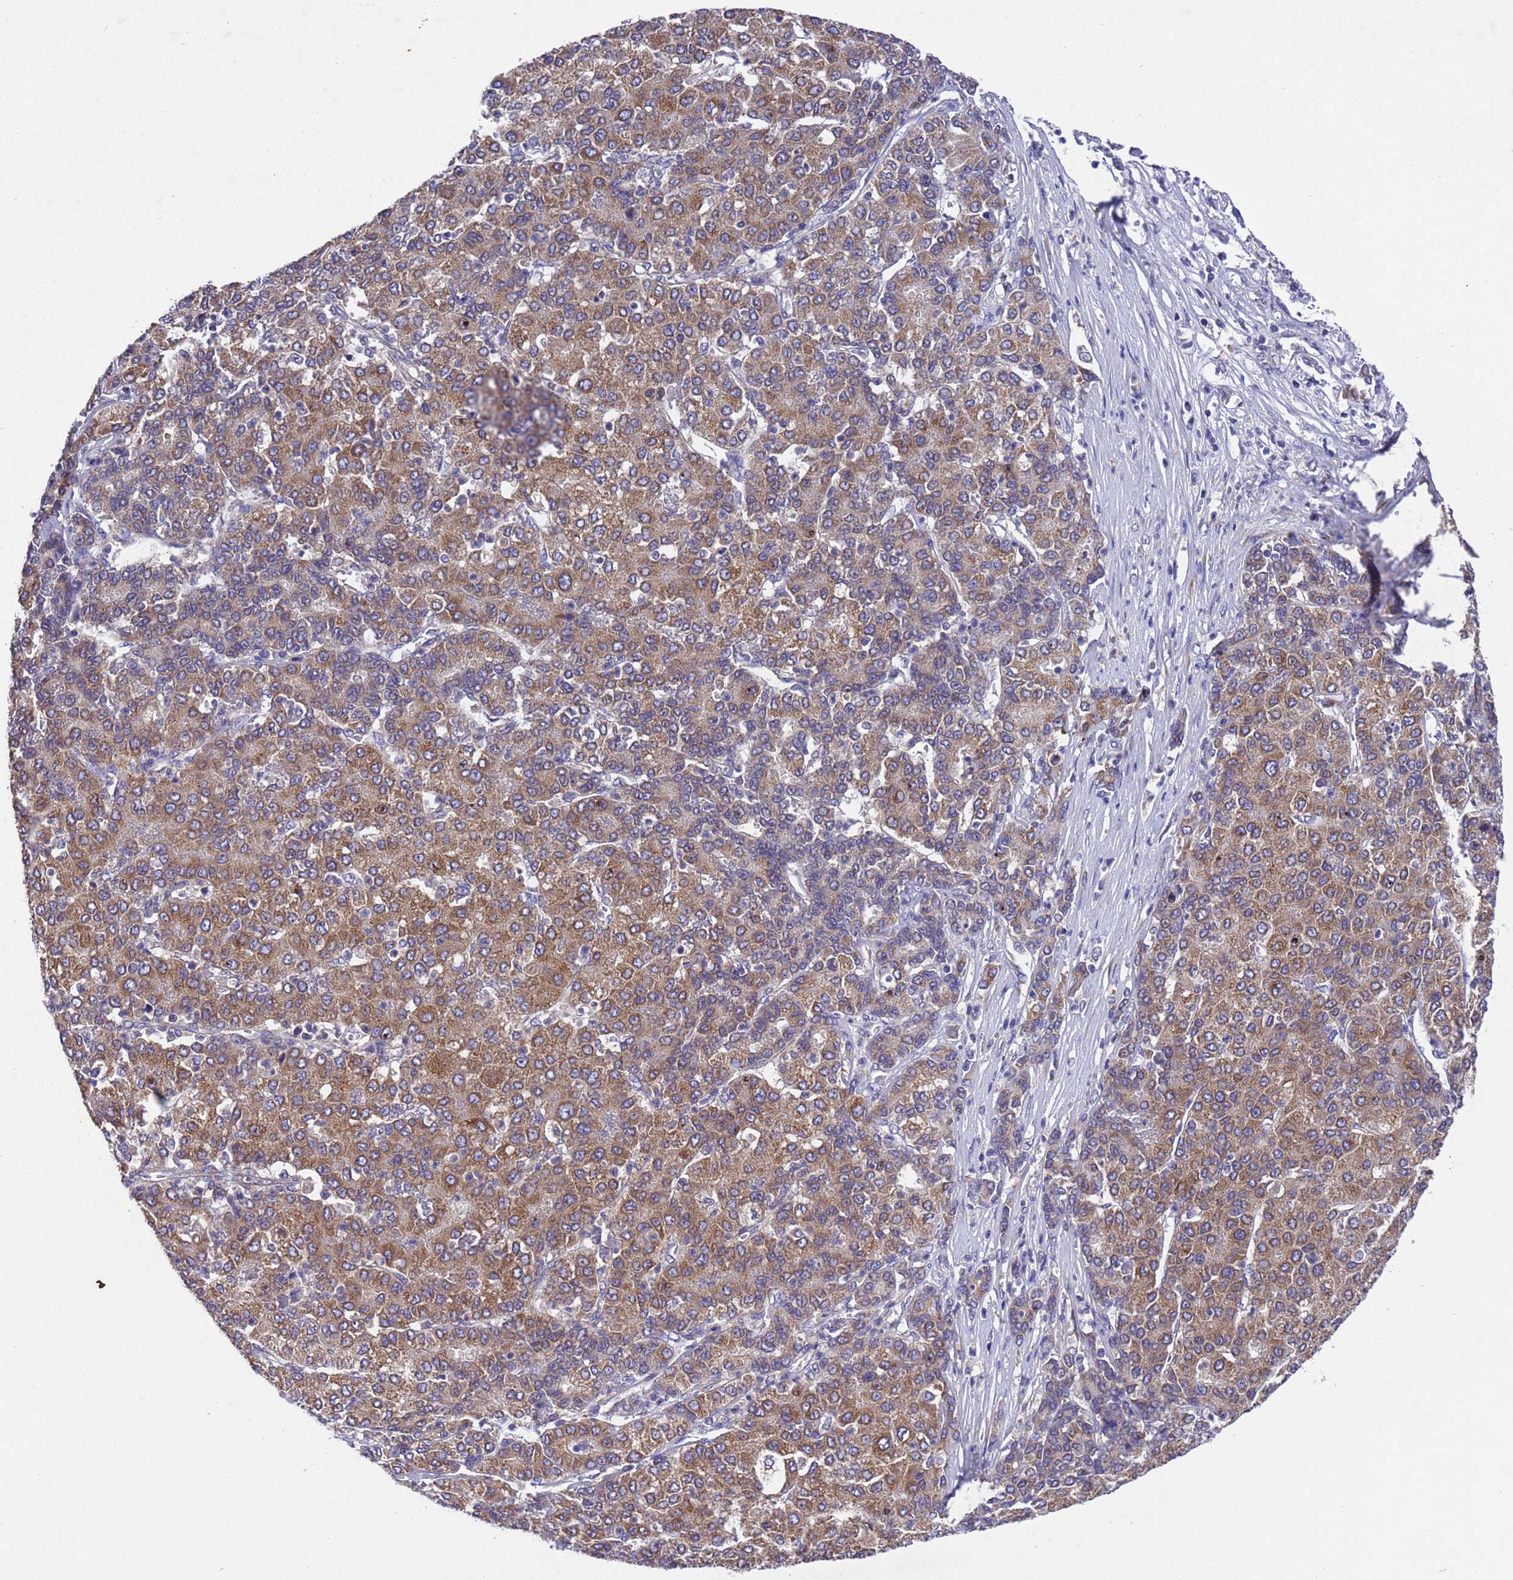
{"staining": {"intensity": "moderate", "quantity": ">75%", "location": "cytoplasmic/membranous"}, "tissue": "liver cancer", "cell_type": "Tumor cells", "image_type": "cancer", "snomed": [{"axis": "morphology", "description": "Carcinoma, Hepatocellular, NOS"}, {"axis": "topography", "description": "Liver"}], "caption": "Brown immunohistochemical staining in hepatocellular carcinoma (liver) displays moderate cytoplasmic/membranous positivity in about >75% of tumor cells.", "gene": "DCAF12L2", "patient": {"sex": "male", "age": 65}}